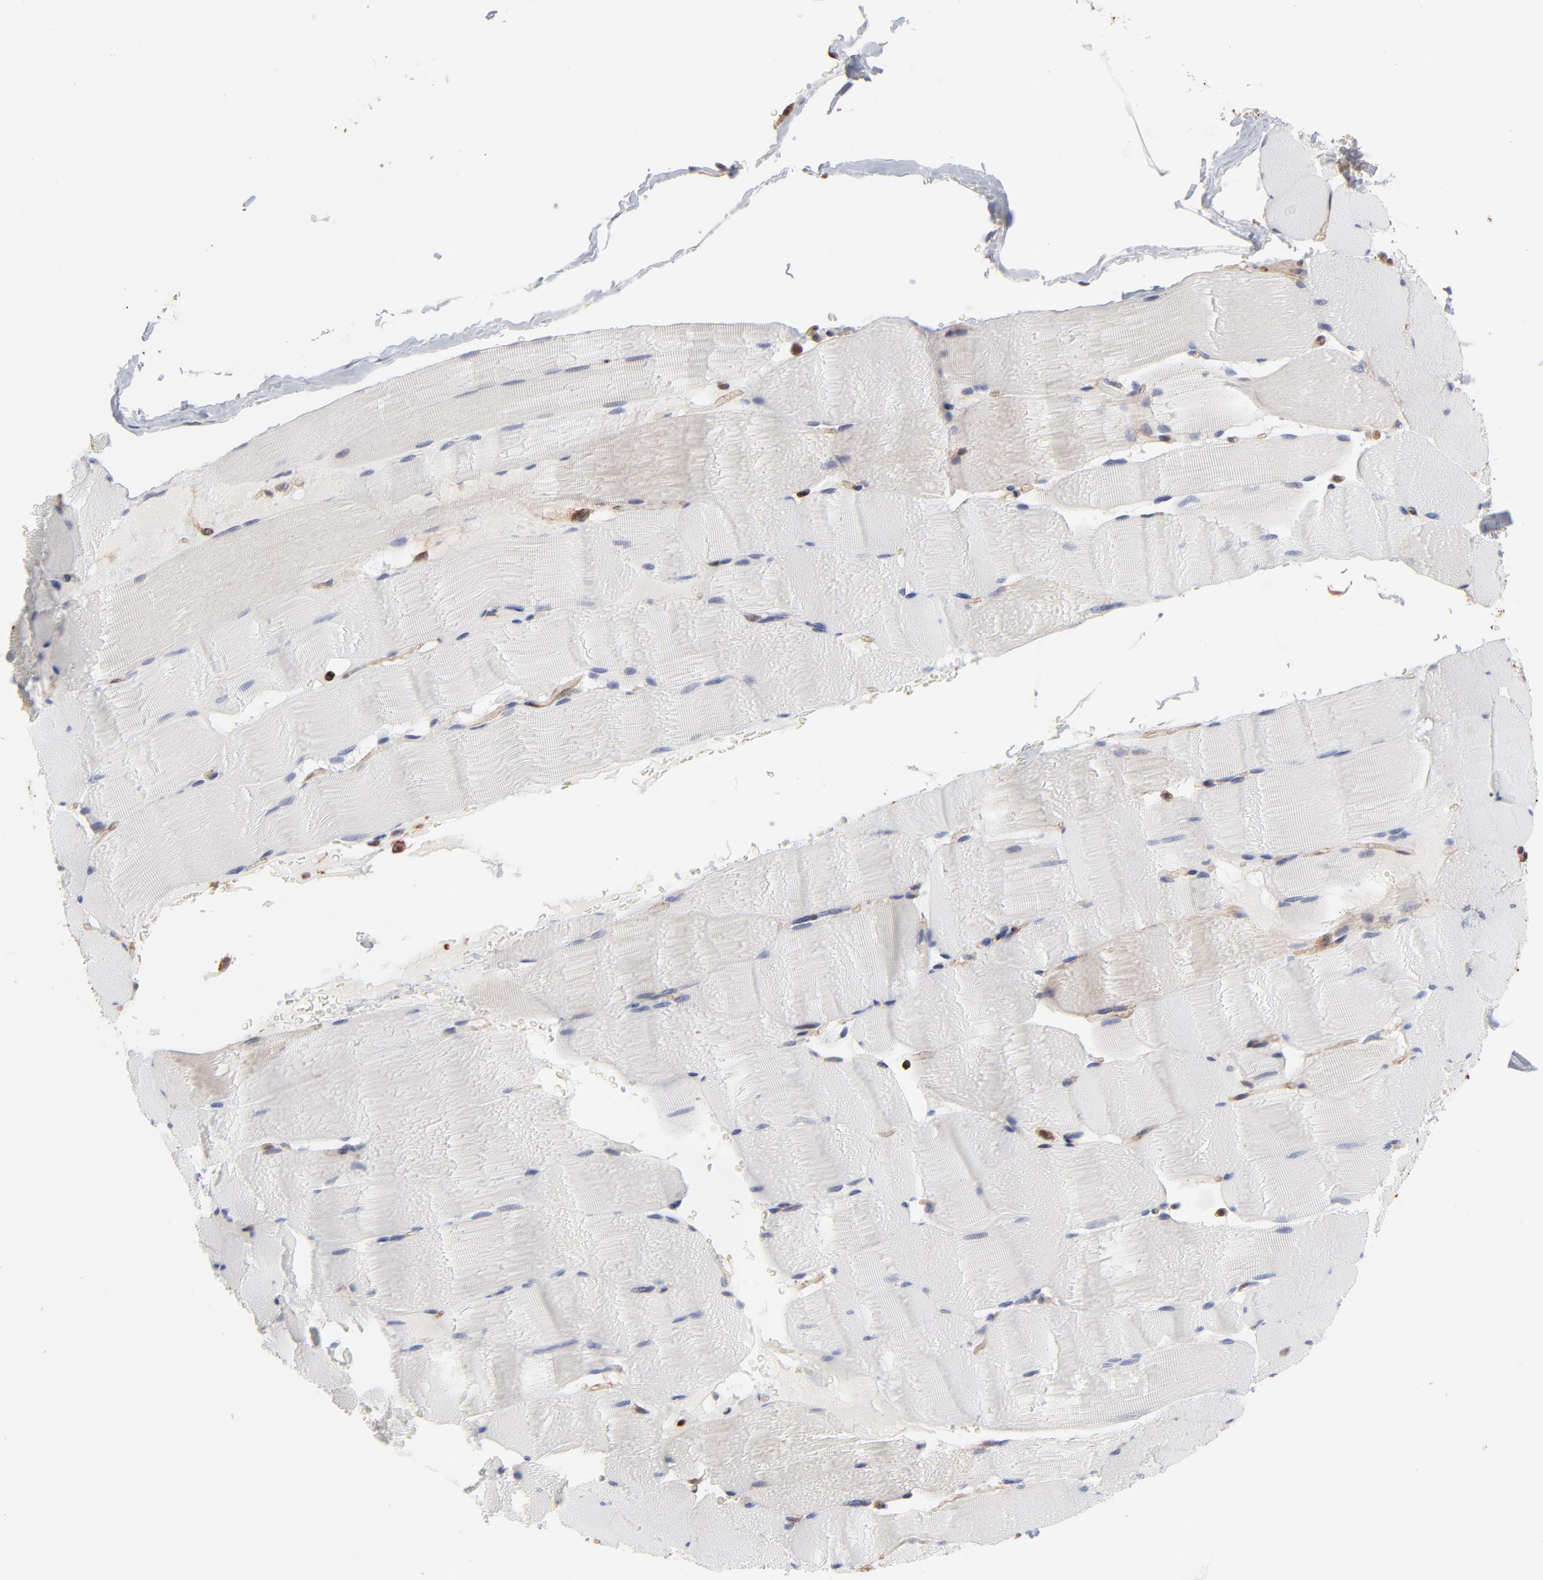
{"staining": {"intensity": "negative", "quantity": "none", "location": "none"}, "tissue": "skeletal muscle", "cell_type": "Myocytes", "image_type": "normal", "snomed": [{"axis": "morphology", "description": "Normal tissue, NOS"}, {"axis": "topography", "description": "Skeletal muscle"}], "caption": "This photomicrograph is of normal skeletal muscle stained with IHC to label a protein in brown with the nuclei are counter-stained blue. There is no positivity in myocytes. The staining is performed using DAB brown chromogen with nuclei counter-stained in using hematoxylin.", "gene": "PXN", "patient": {"sex": "male", "age": 62}}